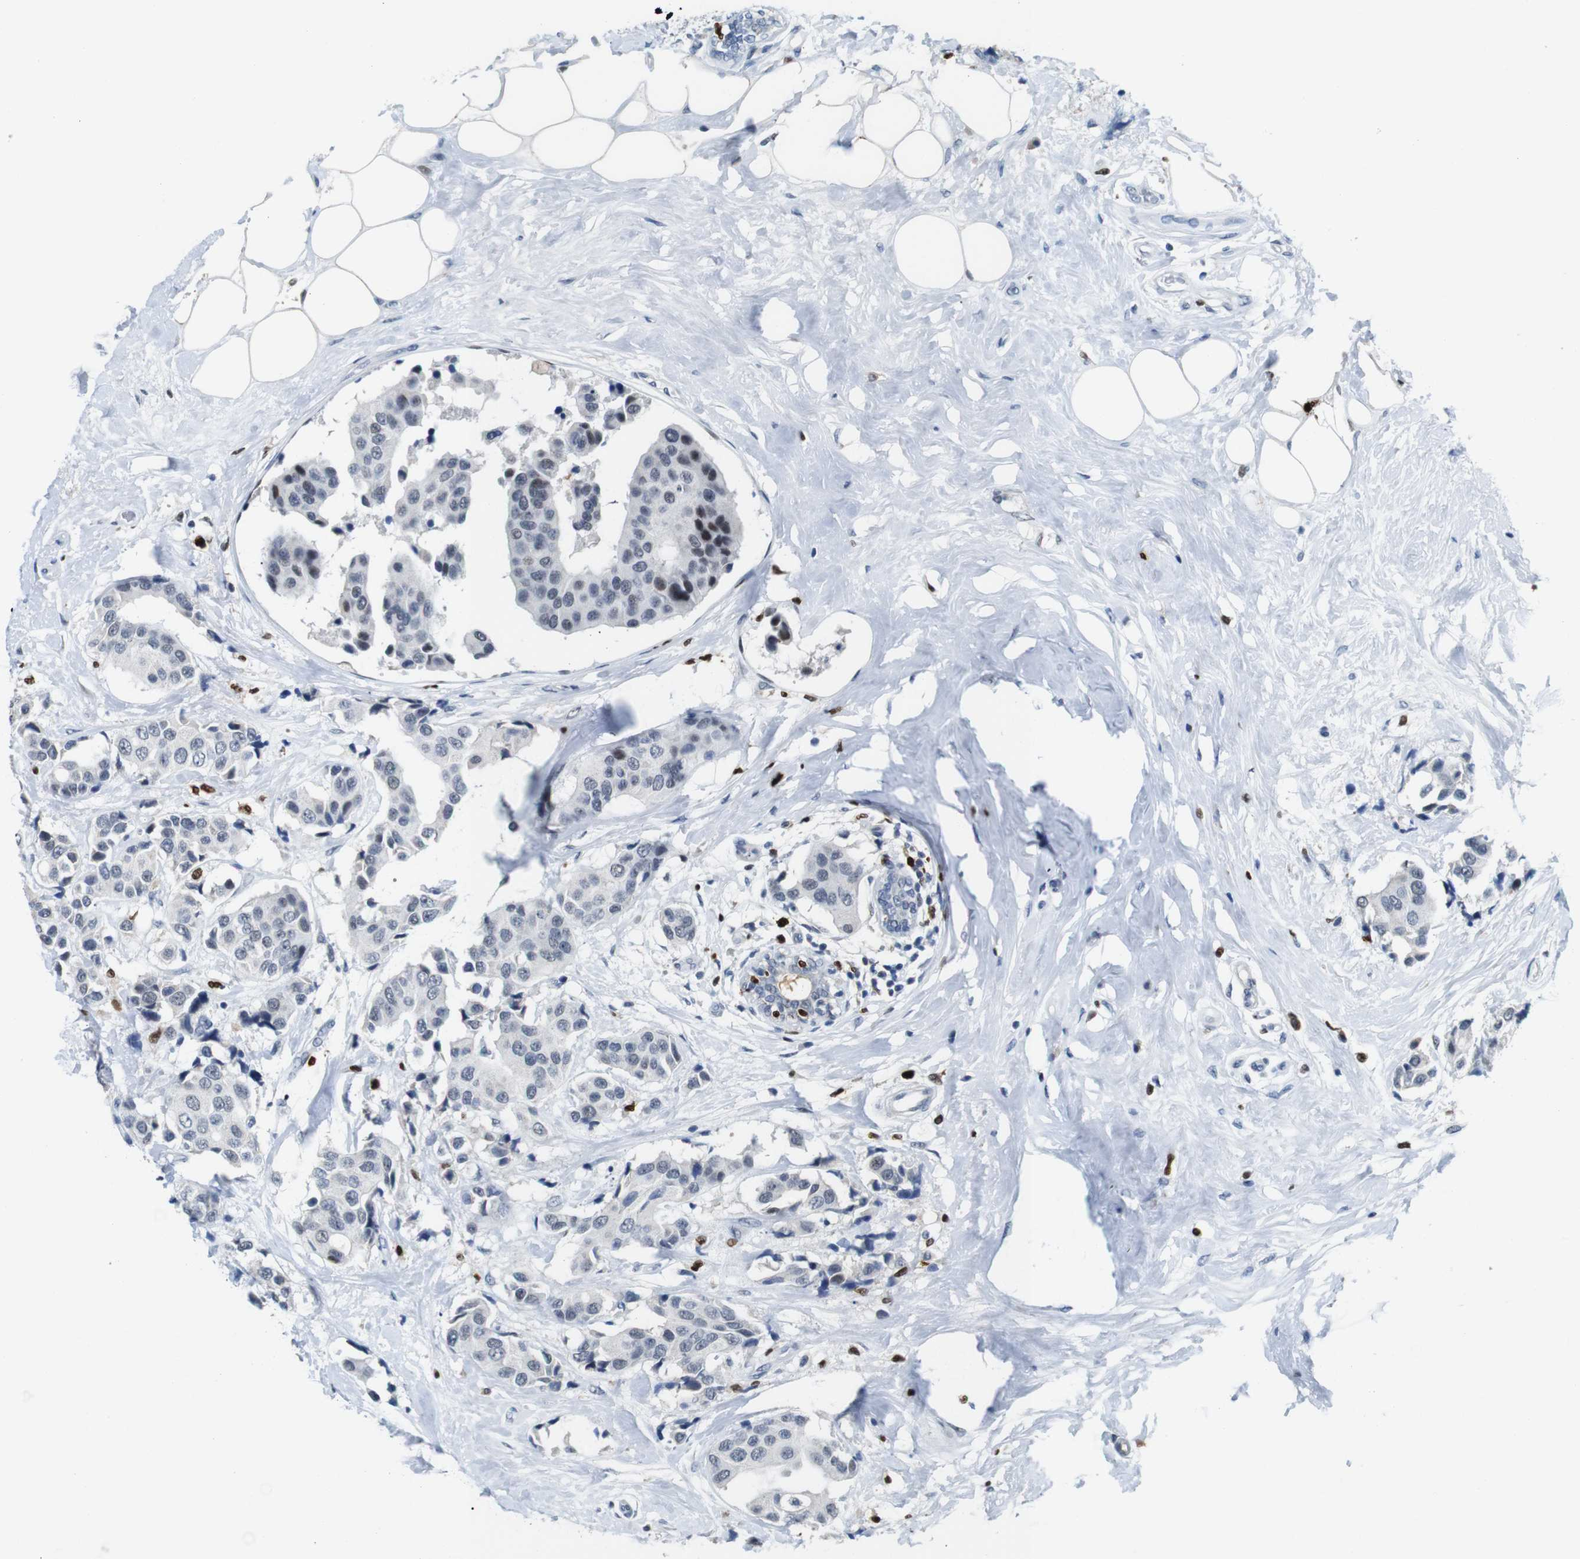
{"staining": {"intensity": "negative", "quantity": "none", "location": "none"}, "tissue": "breast cancer", "cell_type": "Tumor cells", "image_type": "cancer", "snomed": [{"axis": "morphology", "description": "Normal tissue, NOS"}, {"axis": "morphology", "description": "Duct carcinoma"}, {"axis": "topography", "description": "Breast"}], "caption": "Human breast intraductal carcinoma stained for a protein using immunohistochemistry demonstrates no staining in tumor cells.", "gene": "IRF8", "patient": {"sex": "female", "age": 39}}